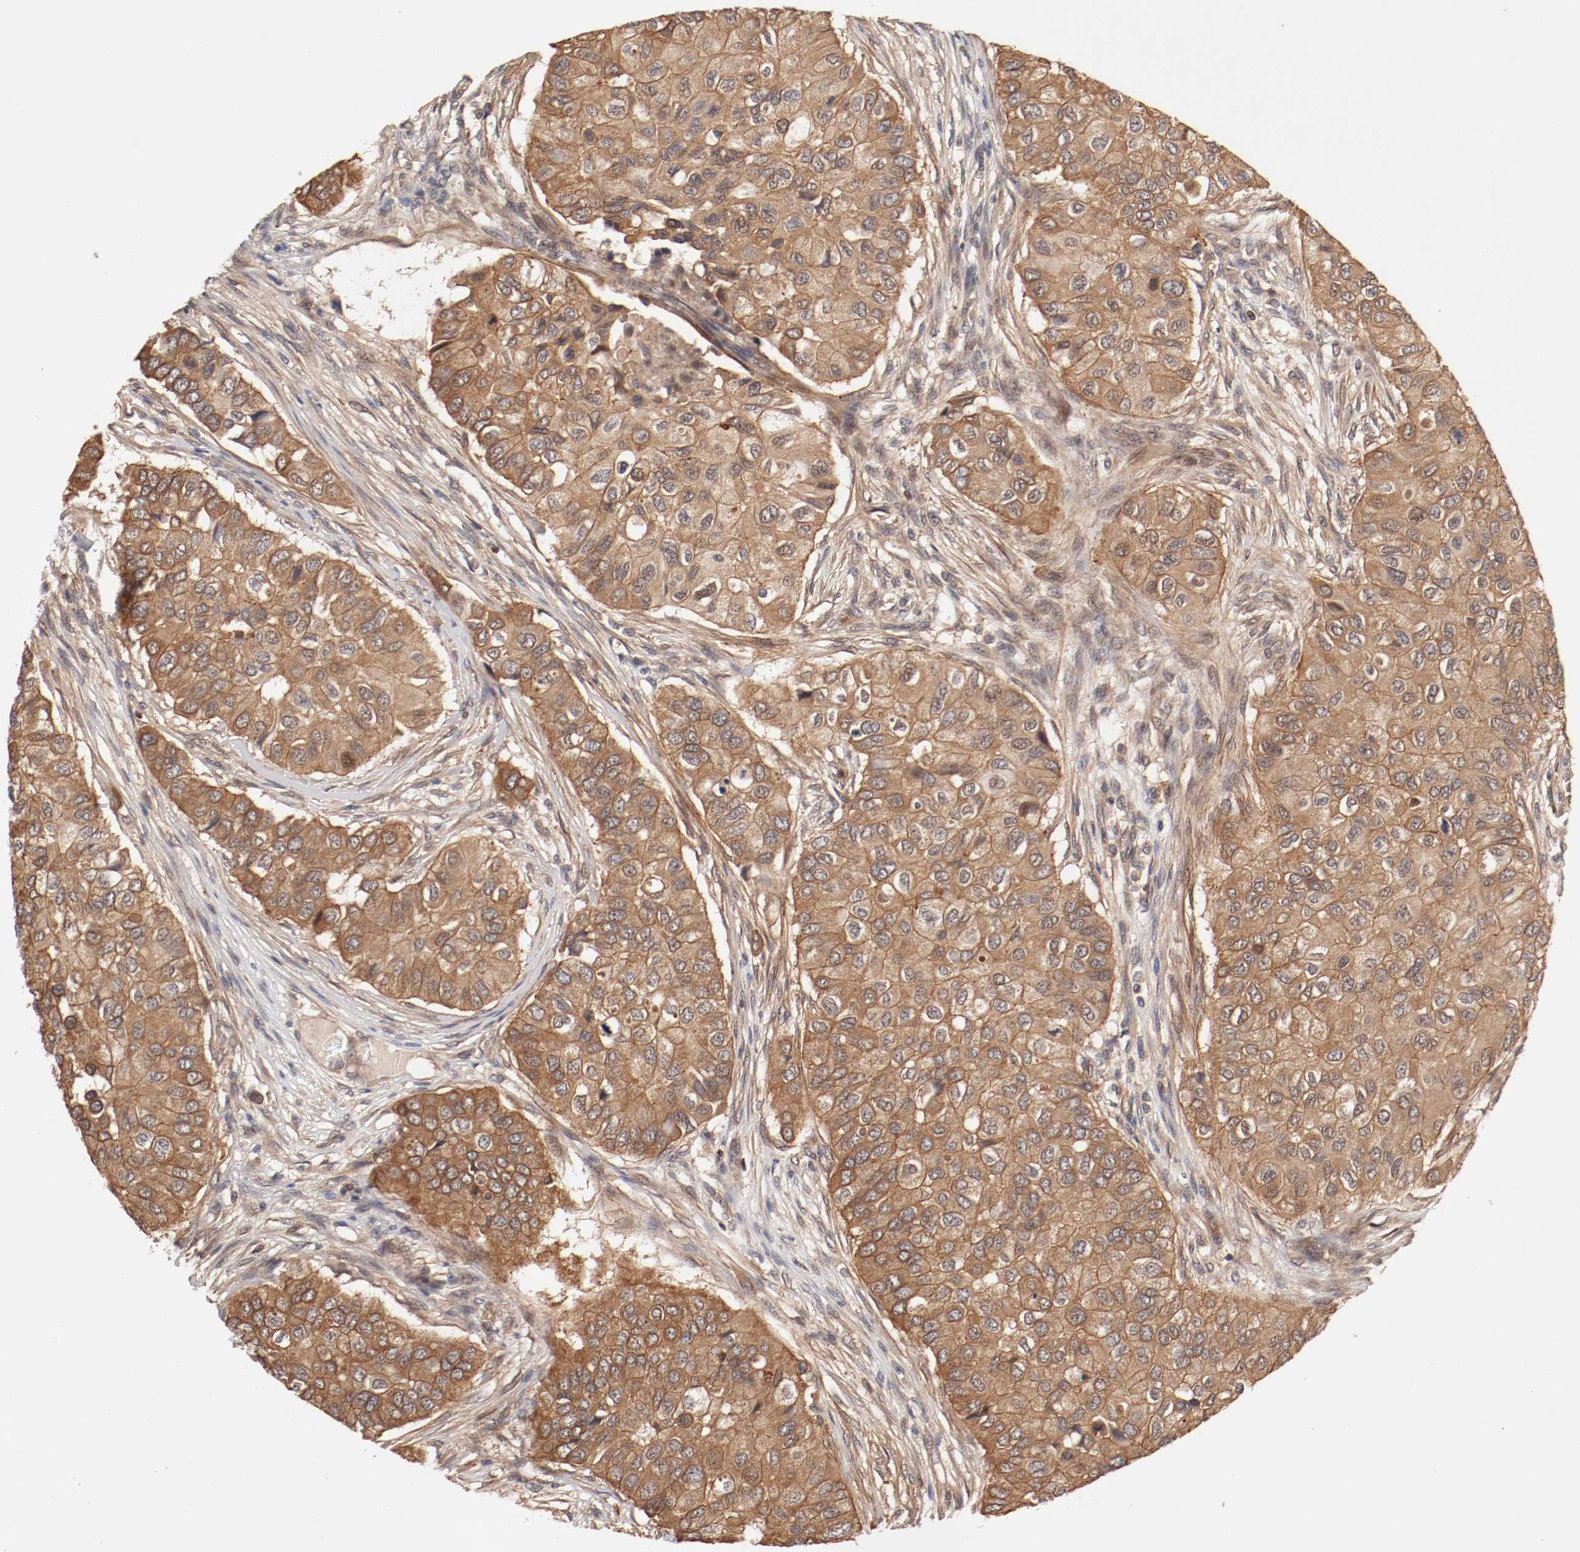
{"staining": {"intensity": "moderate", "quantity": ">75%", "location": "cytoplasmic/membranous"}, "tissue": "breast cancer", "cell_type": "Tumor cells", "image_type": "cancer", "snomed": [{"axis": "morphology", "description": "Normal tissue, NOS"}, {"axis": "morphology", "description": "Duct carcinoma"}, {"axis": "topography", "description": "Breast"}], "caption": "About >75% of tumor cells in invasive ductal carcinoma (breast) exhibit moderate cytoplasmic/membranous protein expression as visualized by brown immunohistochemical staining.", "gene": "GUF1", "patient": {"sex": "female", "age": 49}}